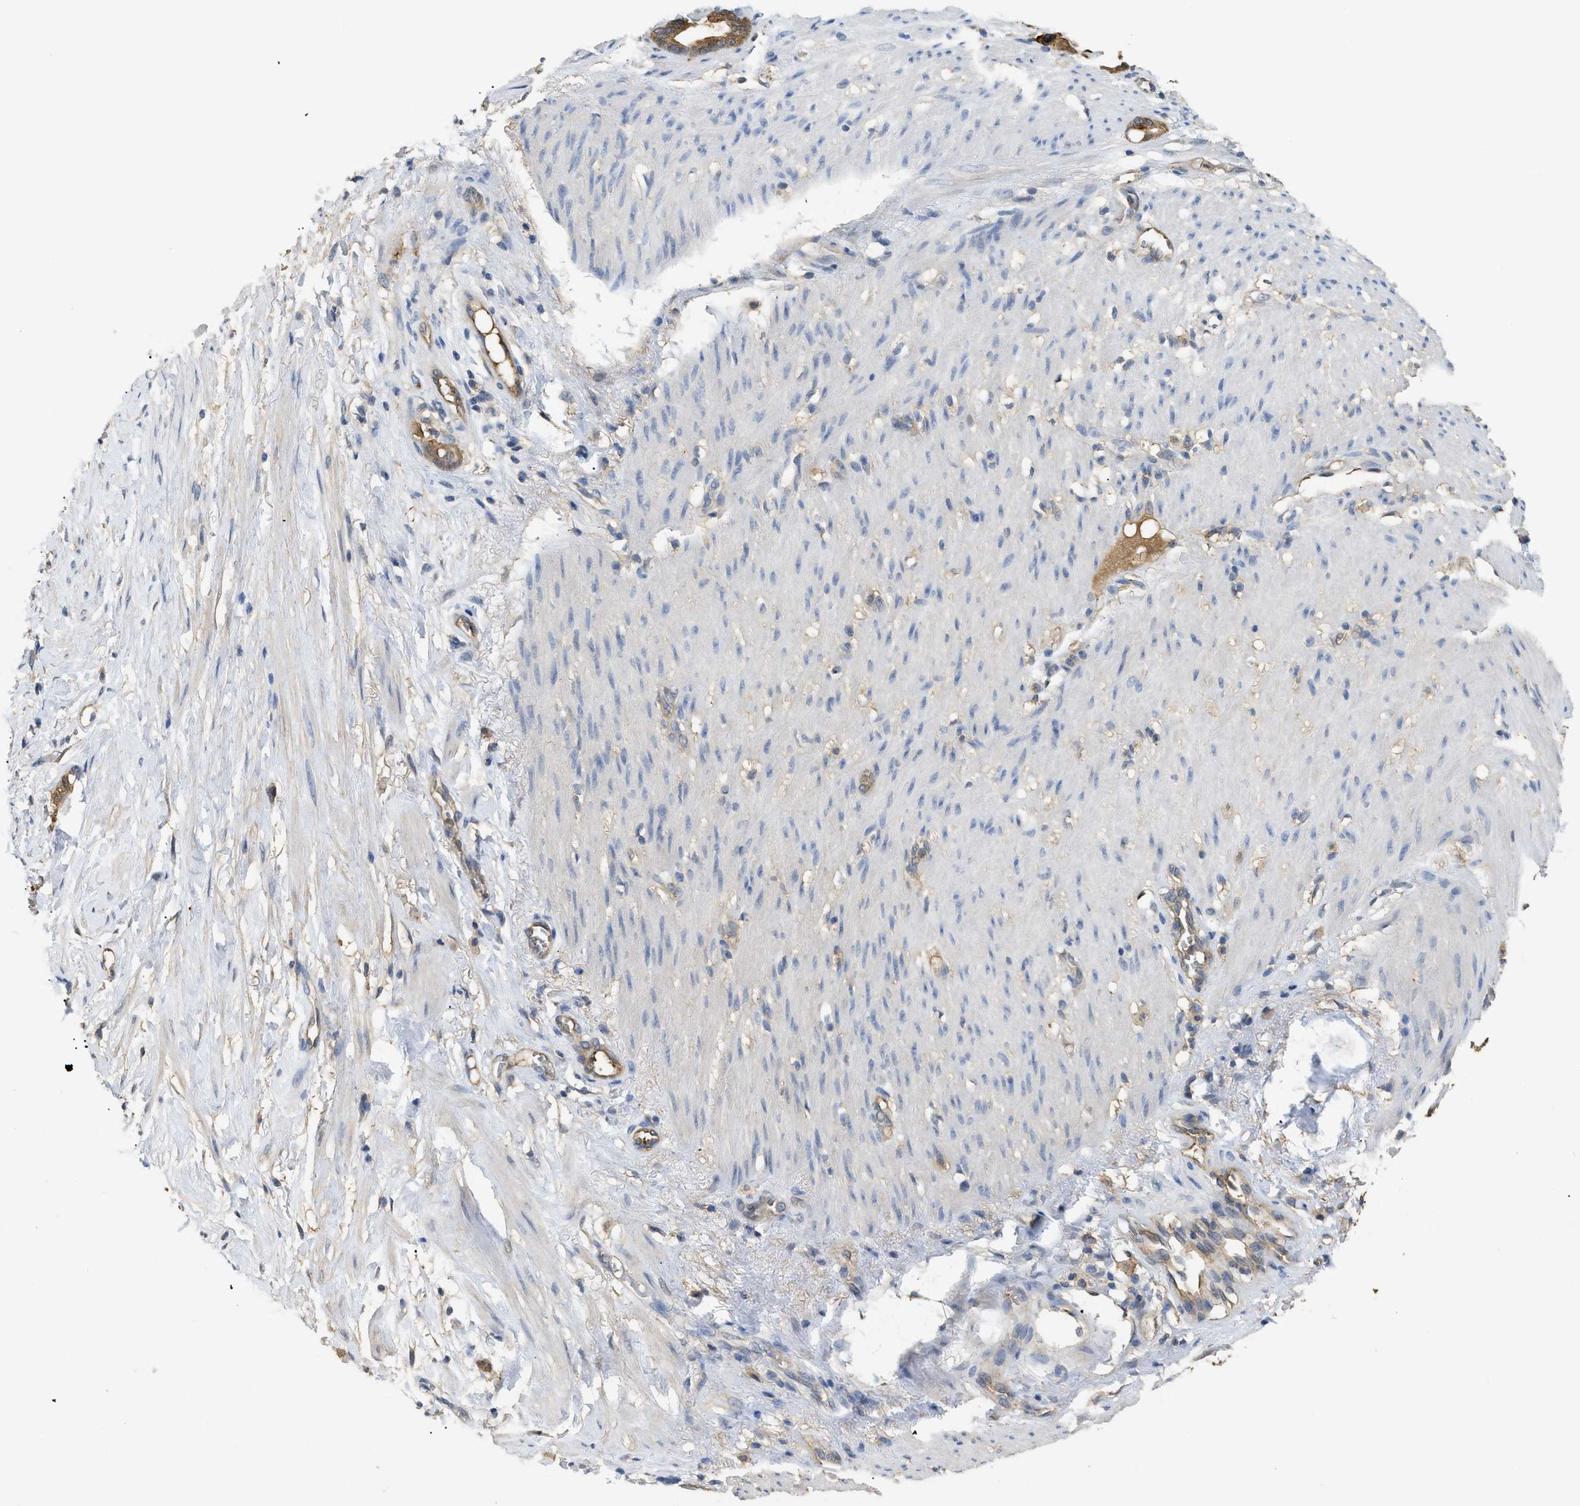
{"staining": {"intensity": "moderate", "quantity": ">75%", "location": "cytoplasmic/membranous,nuclear"}, "tissue": "stomach cancer", "cell_type": "Tumor cells", "image_type": "cancer", "snomed": [{"axis": "morphology", "description": "Adenocarcinoma, NOS"}, {"axis": "topography", "description": "Stomach"}], "caption": "Immunohistochemistry of human stomach adenocarcinoma demonstrates medium levels of moderate cytoplasmic/membranous and nuclear expression in about >75% of tumor cells.", "gene": "ANXA4", "patient": {"sex": "female", "age": 75}}